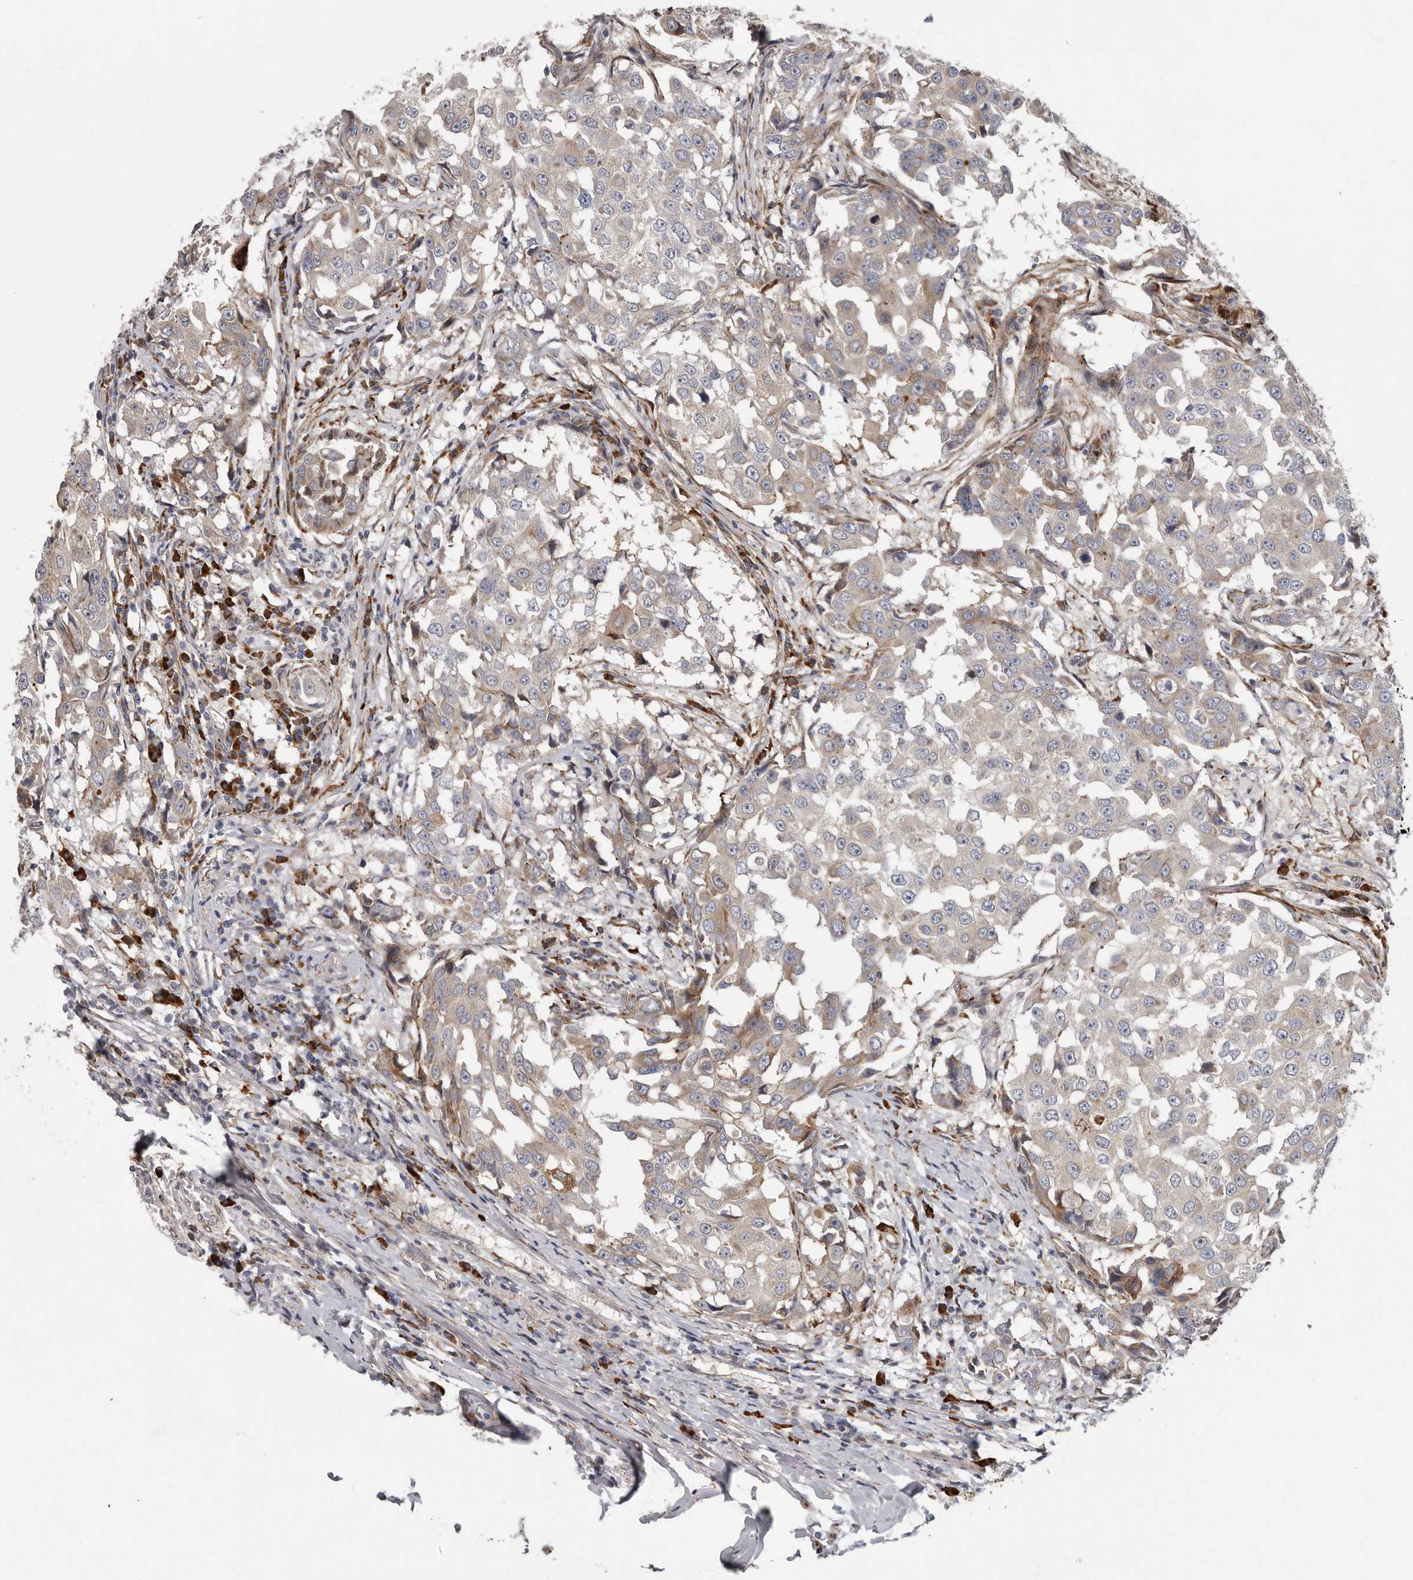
{"staining": {"intensity": "weak", "quantity": "<25%", "location": "cytoplasmic/membranous"}, "tissue": "breast cancer", "cell_type": "Tumor cells", "image_type": "cancer", "snomed": [{"axis": "morphology", "description": "Duct carcinoma"}, {"axis": "topography", "description": "Breast"}], "caption": "Immunohistochemistry (IHC) of human breast cancer (invasive ductal carcinoma) exhibits no staining in tumor cells.", "gene": "ATXN3L", "patient": {"sex": "female", "age": 27}}